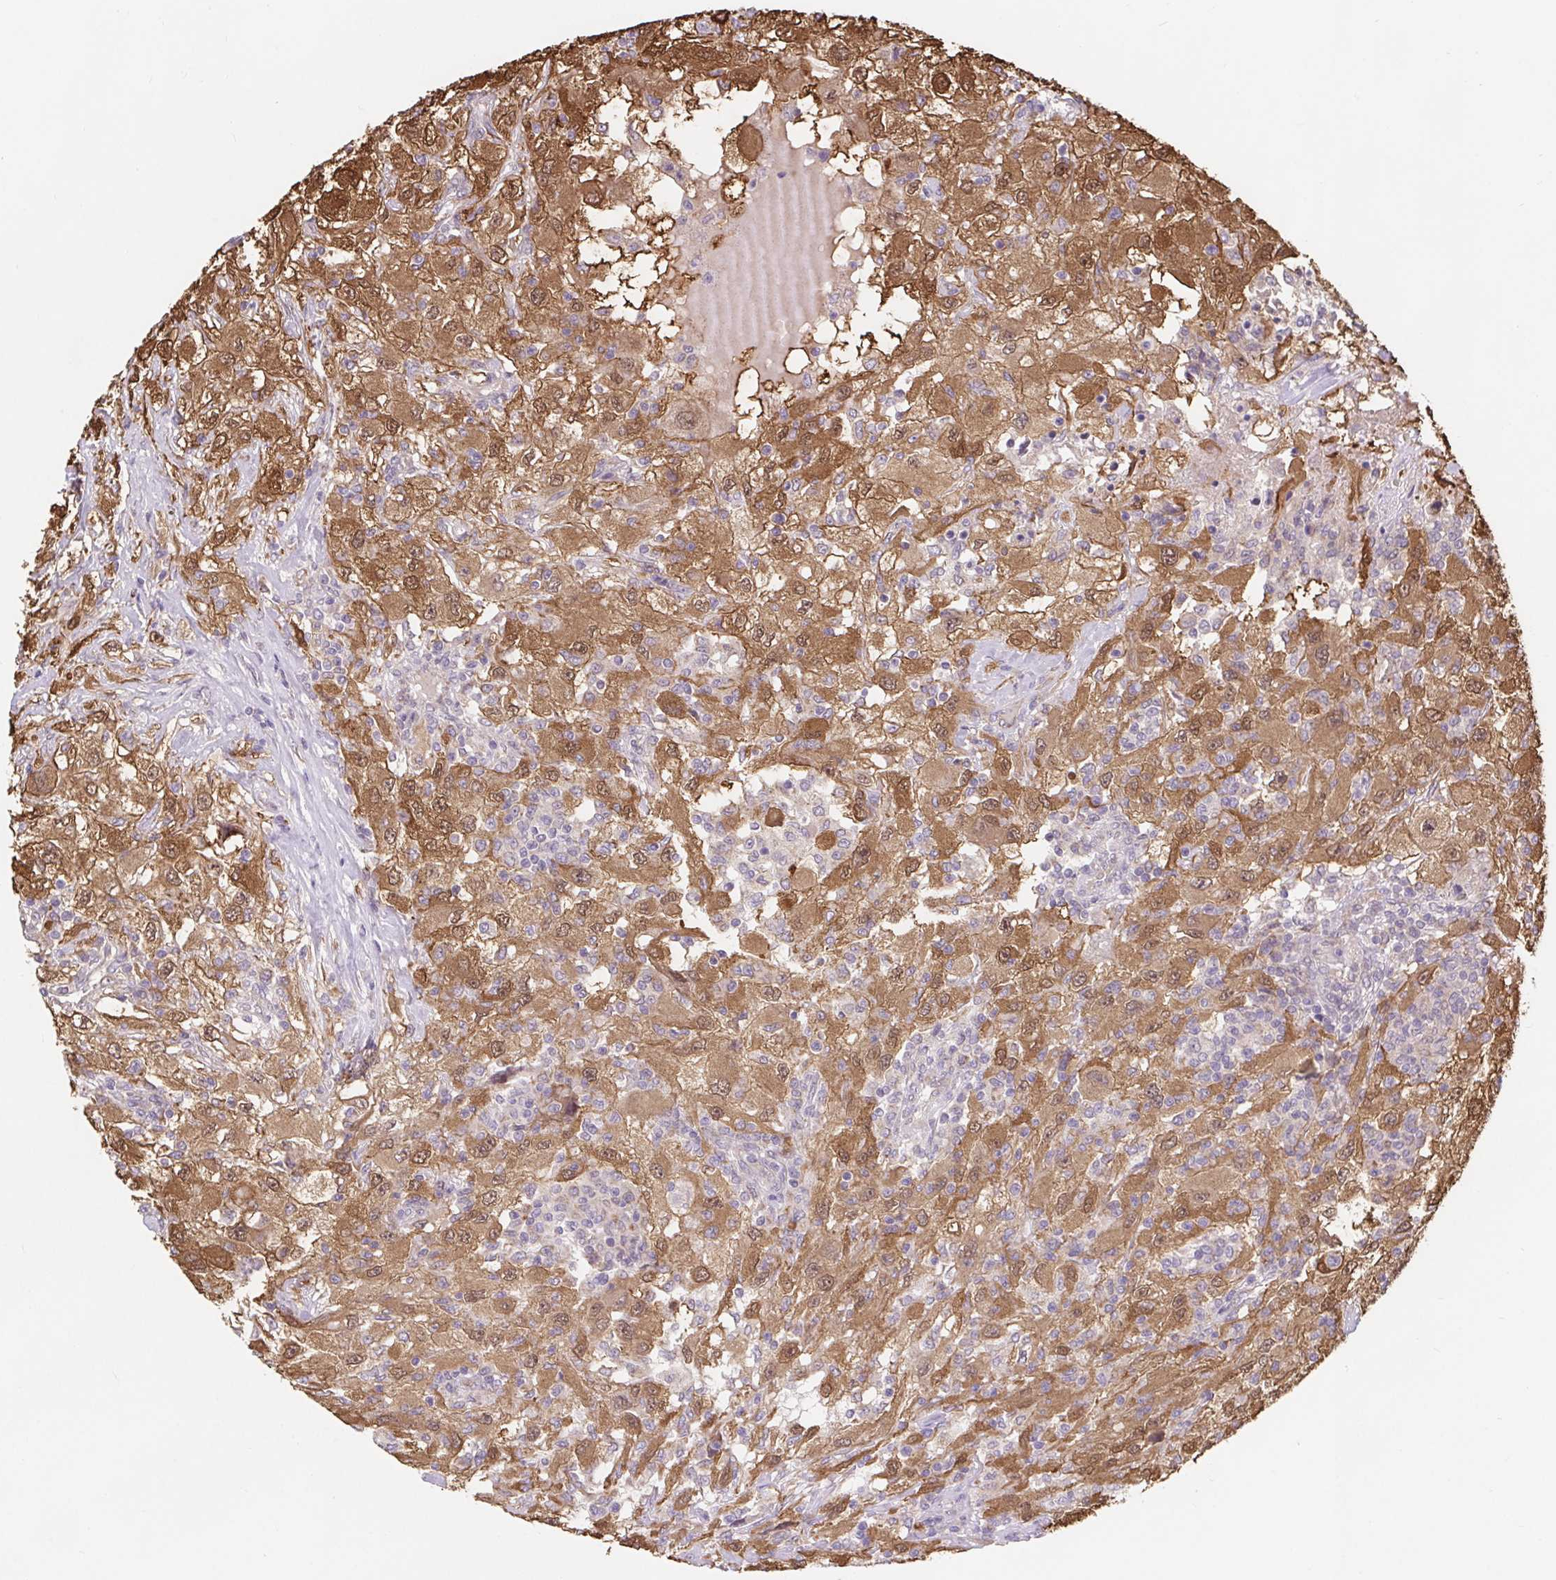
{"staining": {"intensity": "moderate", "quantity": ">75%", "location": "cytoplasmic/membranous,nuclear"}, "tissue": "renal cancer", "cell_type": "Tumor cells", "image_type": "cancer", "snomed": [{"axis": "morphology", "description": "Adenocarcinoma, NOS"}, {"axis": "topography", "description": "Kidney"}], "caption": "Human adenocarcinoma (renal) stained with a protein marker reveals moderate staining in tumor cells.", "gene": "LYPD5", "patient": {"sex": "female", "age": 67}}